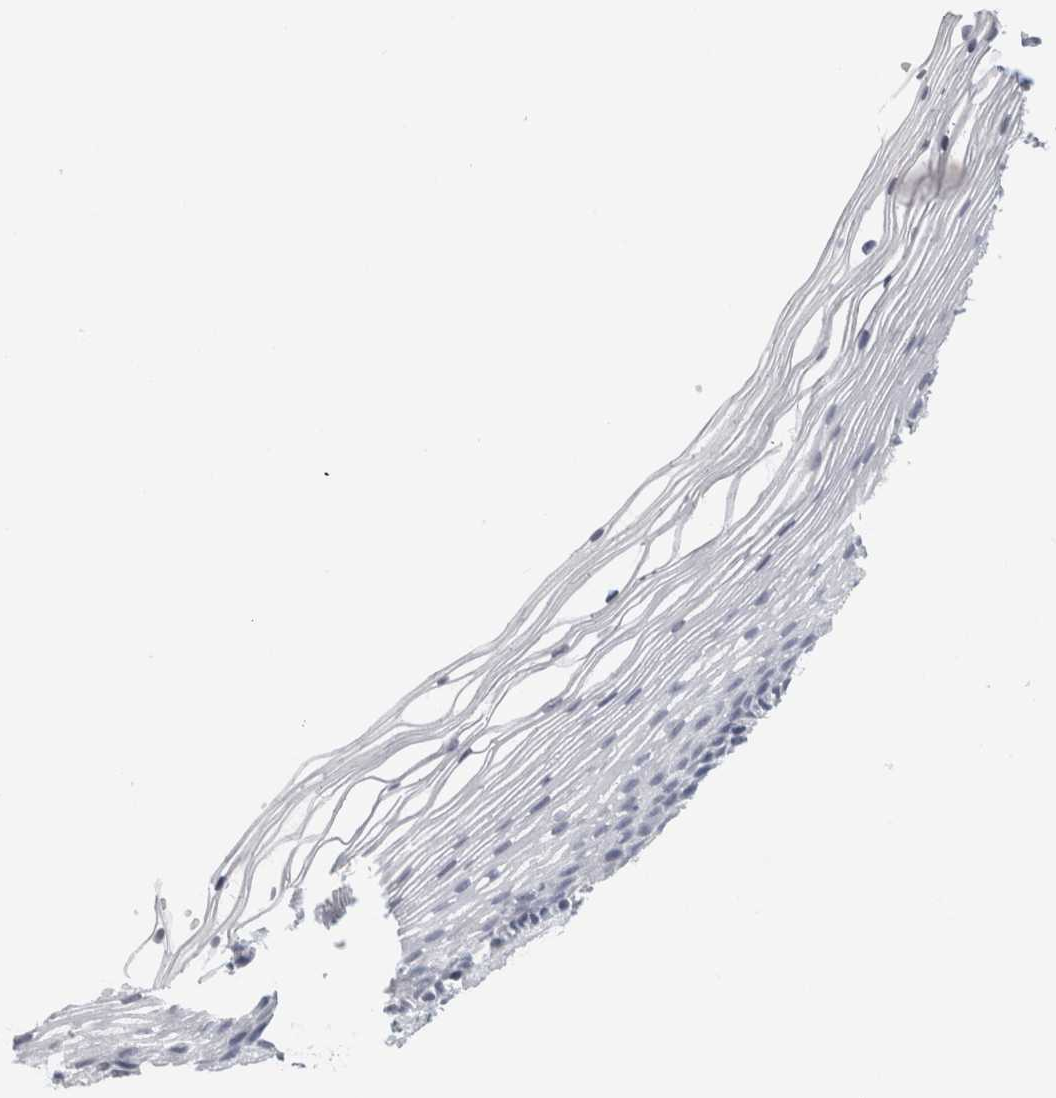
{"staining": {"intensity": "negative", "quantity": "none", "location": "none"}, "tissue": "vagina", "cell_type": "Squamous epithelial cells", "image_type": "normal", "snomed": [{"axis": "morphology", "description": "Normal tissue, NOS"}, {"axis": "topography", "description": "Vagina"}], "caption": "Immunohistochemistry (IHC) of benign human vagina shows no positivity in squamous epithelial cells.", "gene": "CPE", "patient": {"sex": "female", "age": 46}}